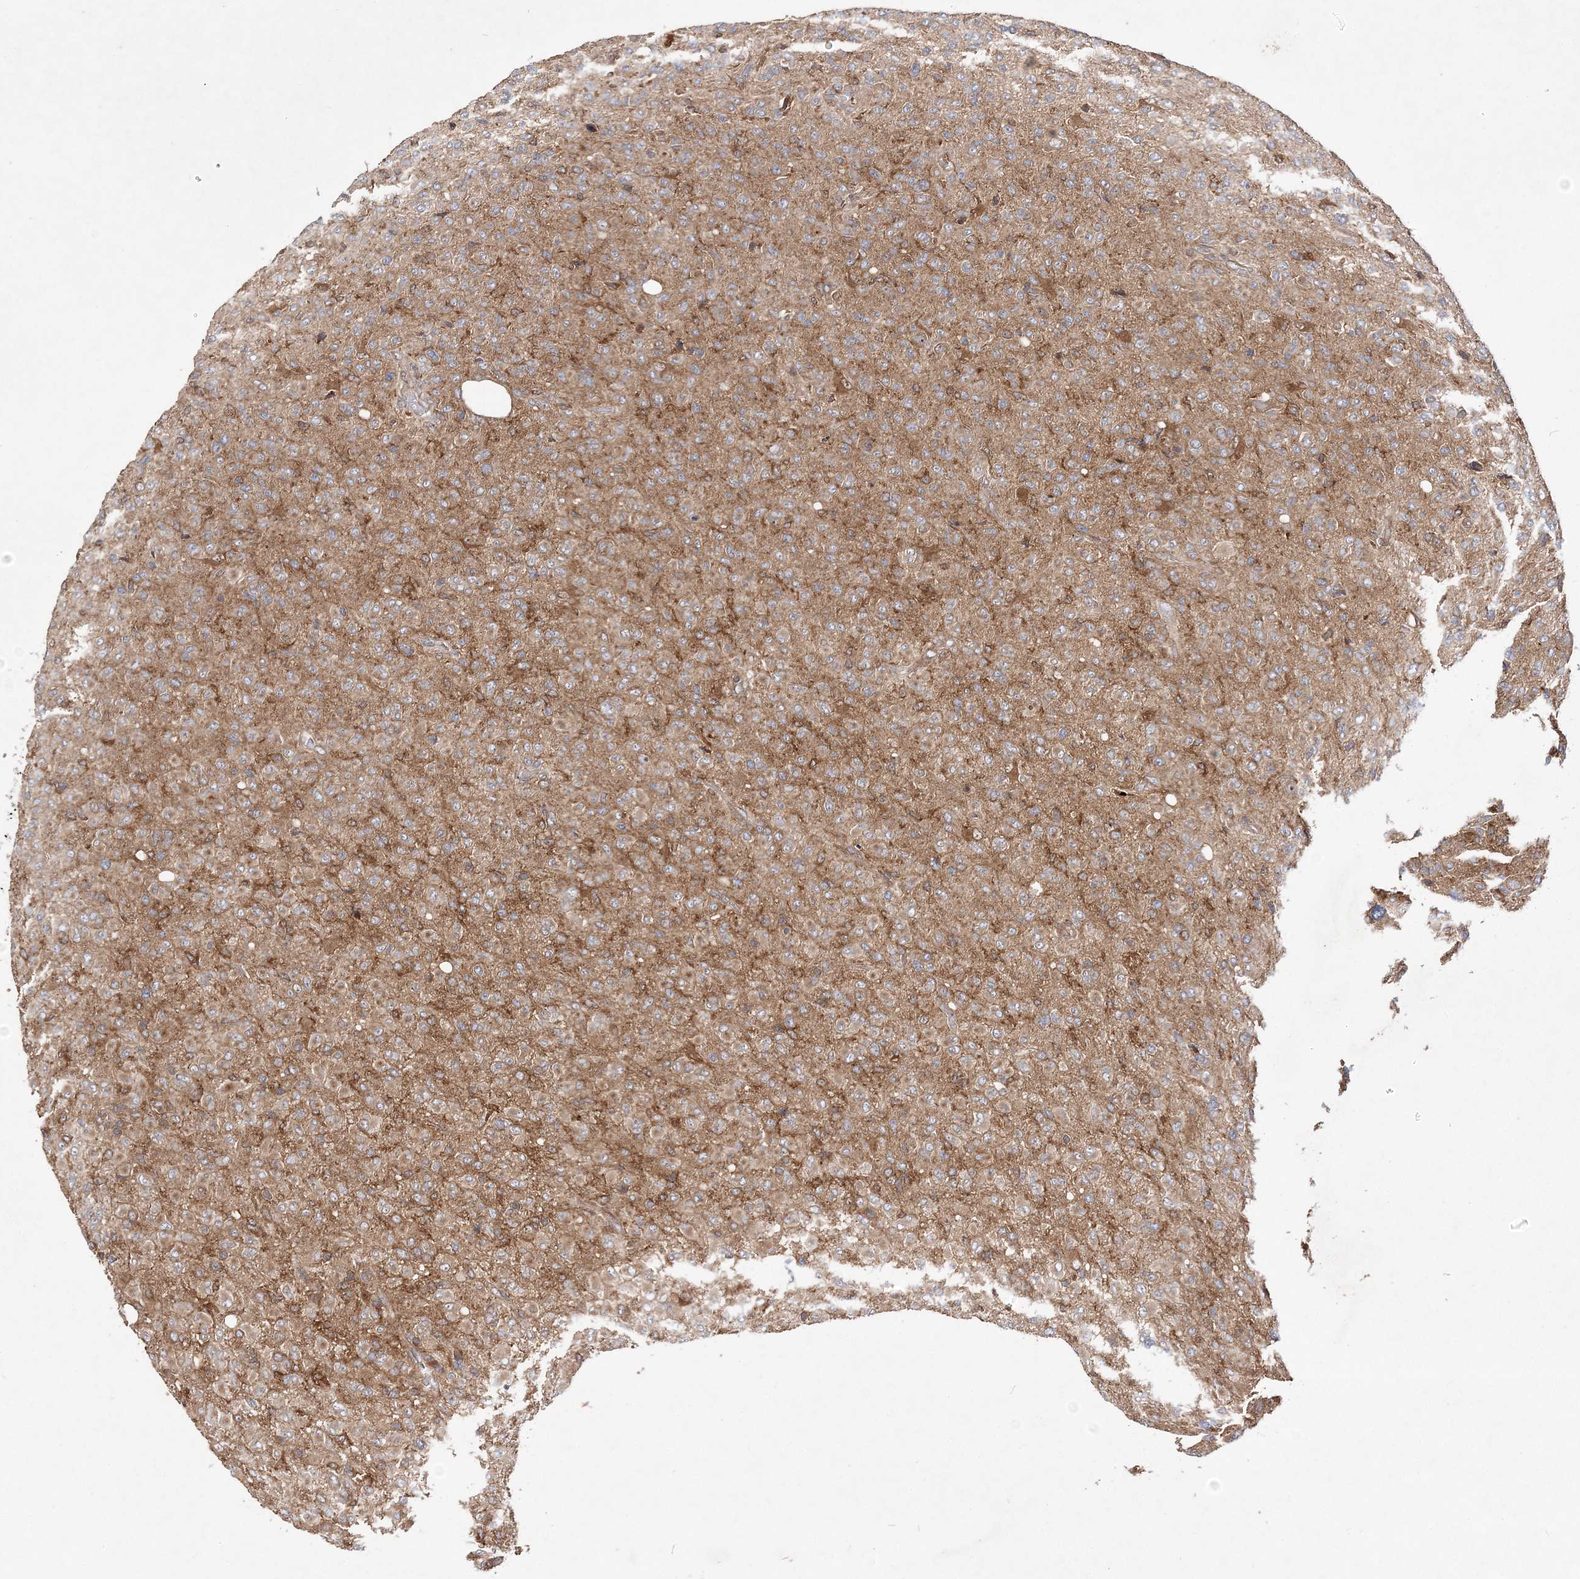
{"staining": {"intensity": "moderate", "quantity": "<25%", "location": "cytoplasmic/membranous"}, "tissue": "glioma", "cell_type": "Tumor cells", "image_type": "cancer", "snomed": [{"axis": "morphology", "description": "Glioma, malignant, High grade"}, {"axis": "topography", "description": "Brain"}], "caption": "The photomicrograph shows a brown stain indicating the presence of a protein in the cytoplasmic/membranous of tumor cells in glioma.", "gene": "TMEM9B", "patient": {"sex": "female", "age": 57}}